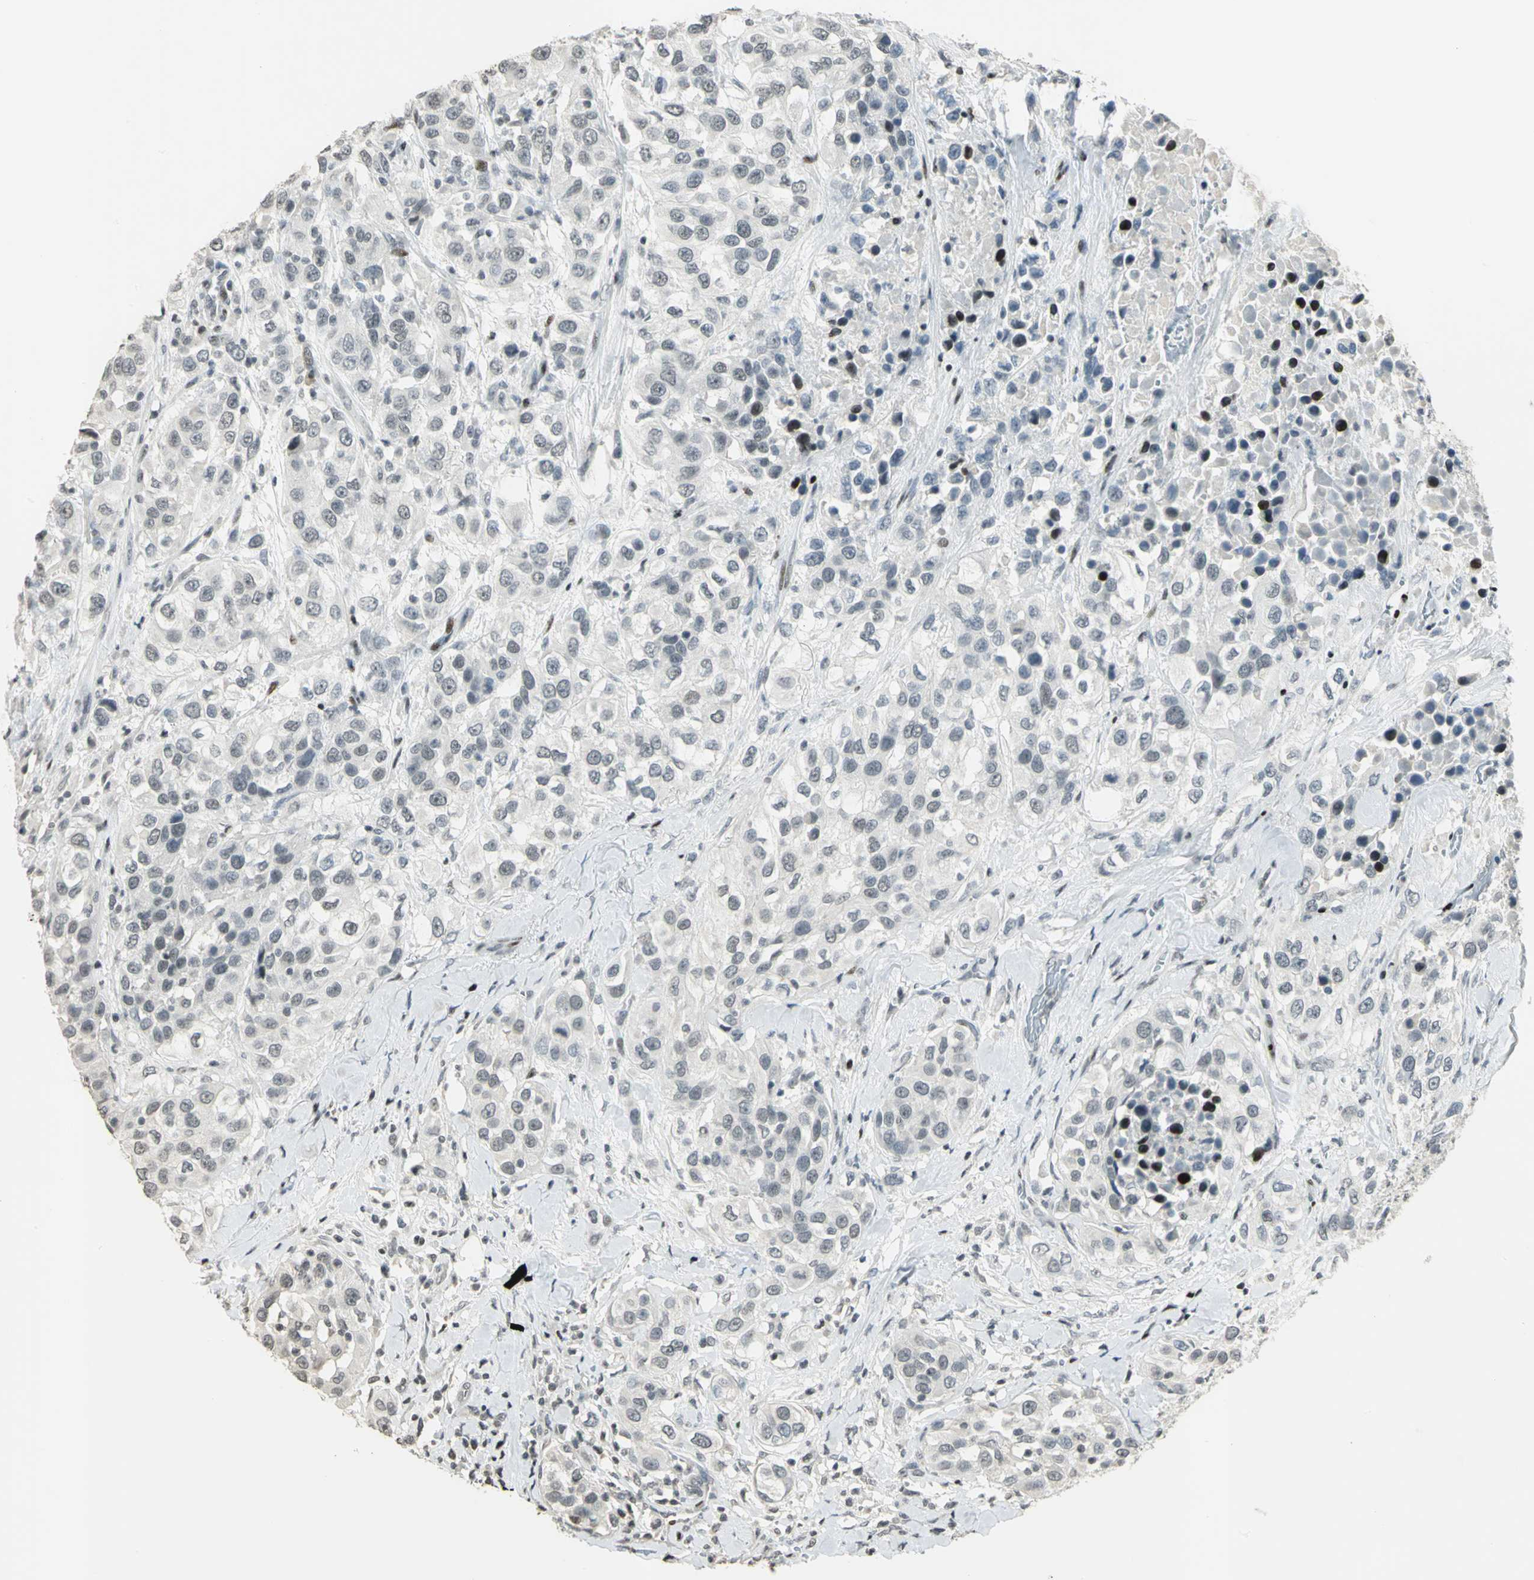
{"staining": {"intensity": "moderate", "quantity": "<25%", "location": "nuclear"}, "tissue": "urothelial cancer", "cell_type": "Tumor cells", "image_type": "cancer", "snomed": [{"axis": "morphology", "description": "Urothelial carcinoma, High grade"}, {"axis": "topography", "description": "Urinary bladder"}], "caption": "Urothelial carcinoma (high-grade) stained with a brown dye exhibits moderate nuclear positive staining in about <25% of tumor cells.", "gene": "KDM1A", "patient": {"sex": "female", "age": 80}}